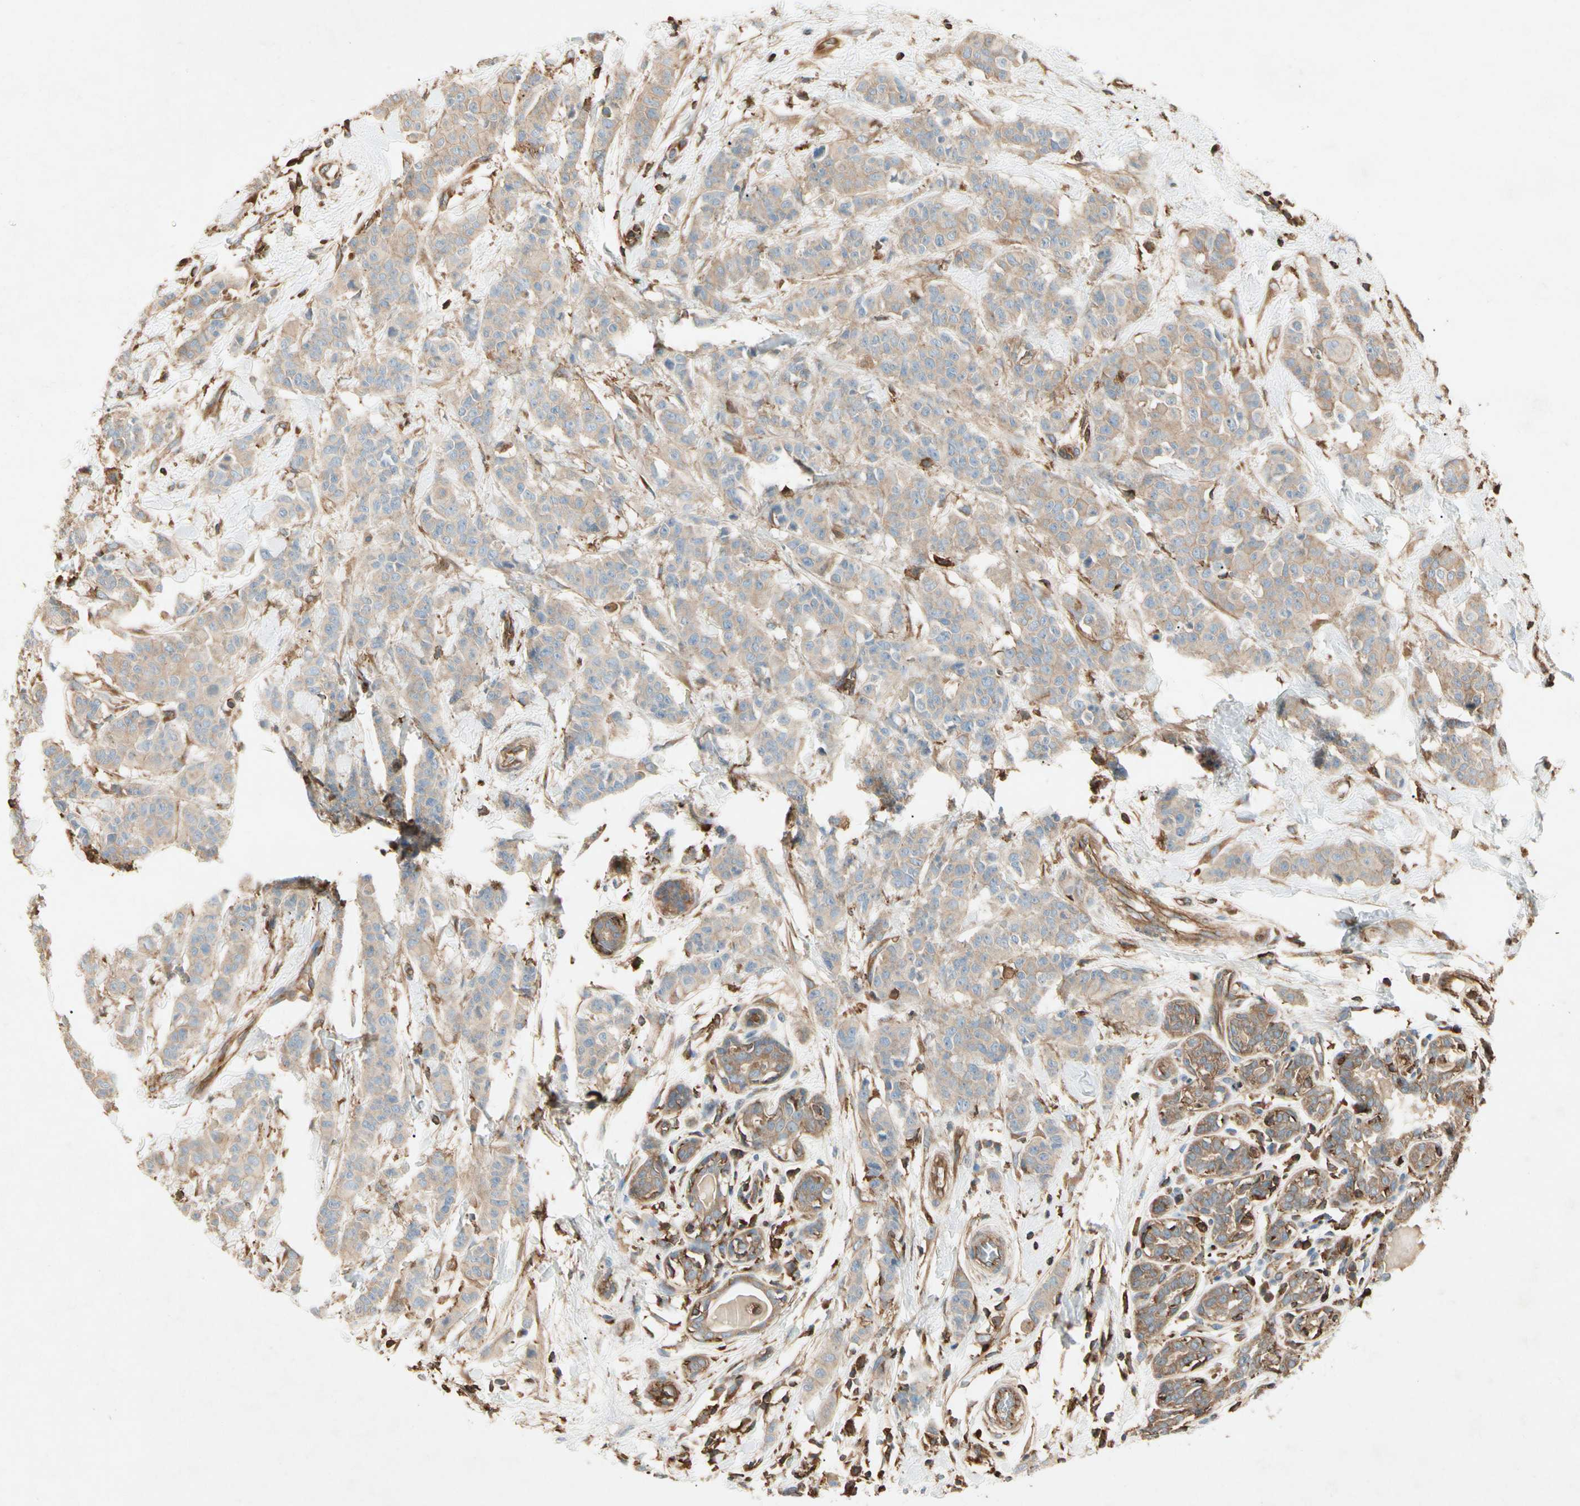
{"staining": {"intensity": "moderate", "quantity": ">75%", "location": "cytoplasmic/membranous"}, "tissue": "breast cancer", "cell_type": "Tumor cells", "image_type": "cancer", "snomed": [{"axis": "morphology", "description": "Normal tissue, NOS"}, {"axis": "morphology", "description": "Duct carcinoma"}, {"axis": "topography", "description": "Breast"}], "caption": "A high-resolution micrograph shows IHC staining of infiltrating ductal carcinoma (breast), which reveals moderate cytoplasmic/membranous staining in approximately >75% of tumor cells.", "gene": "ARPC2", "patient": {"sex": "female", "age": 40}}